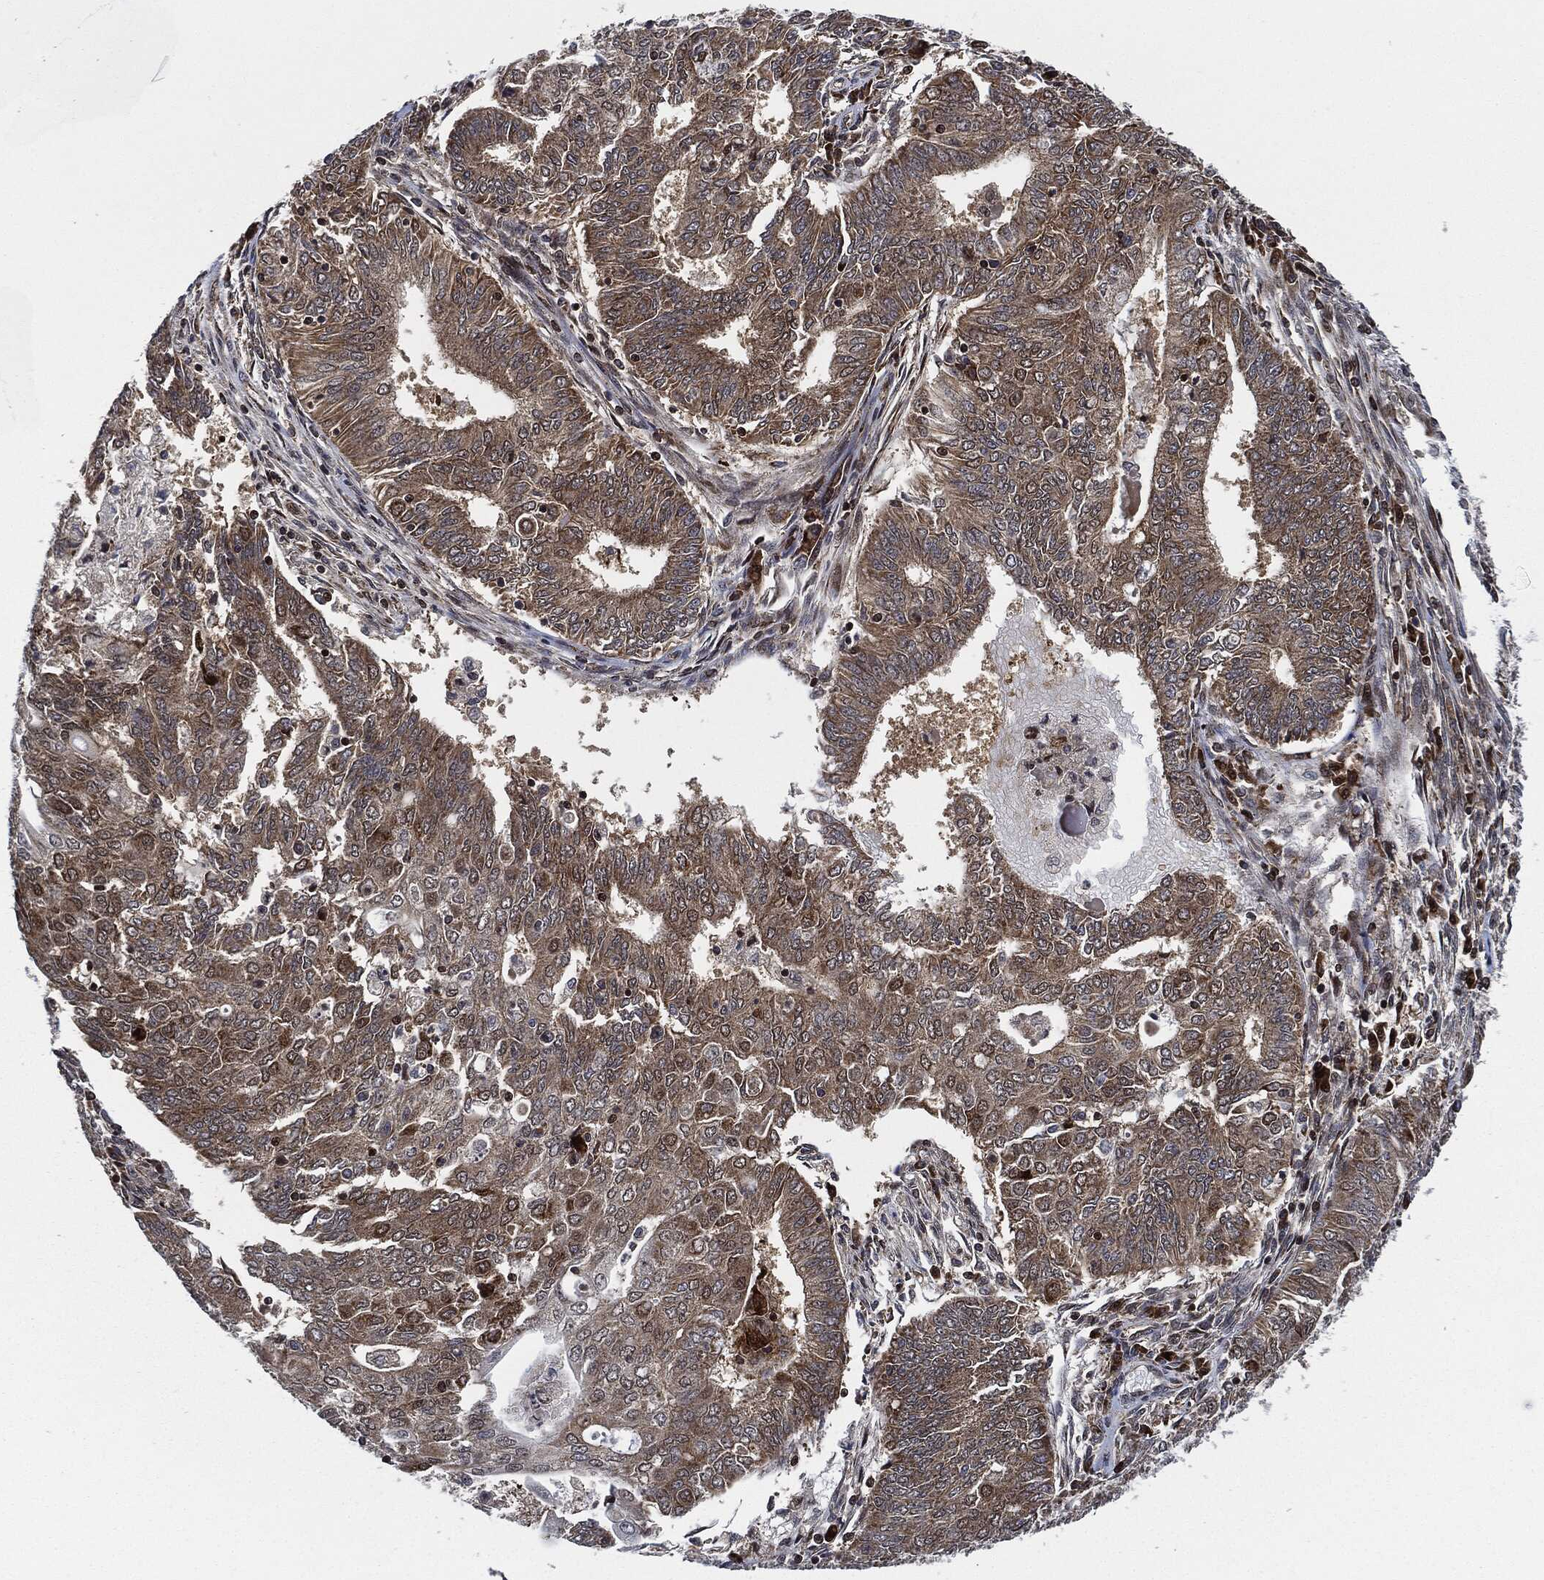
{"staining": {"intensity": "weak", "quantity": "25%-75%", "location": "cytoplasmic/membranous"}, "tissue": "endometrial cancer", "cell_type": "Tumor cells", "image_type": "cancer", "snomed": [{"axis": "morphology", "description": "Adenocarcinoma, NOS"}, {"axis": "topography", "description": "Endometrium"}], "caption": "This image reveals immunohistochemistry (IHC) staining of endometrial cancer (adenocarcinoma), with low weak cytoplasmic/membranous positivity in about 25%-75% of tumor cells.", "gene": "RNASEL", "patient": {"sex": "female", "age": 62}}